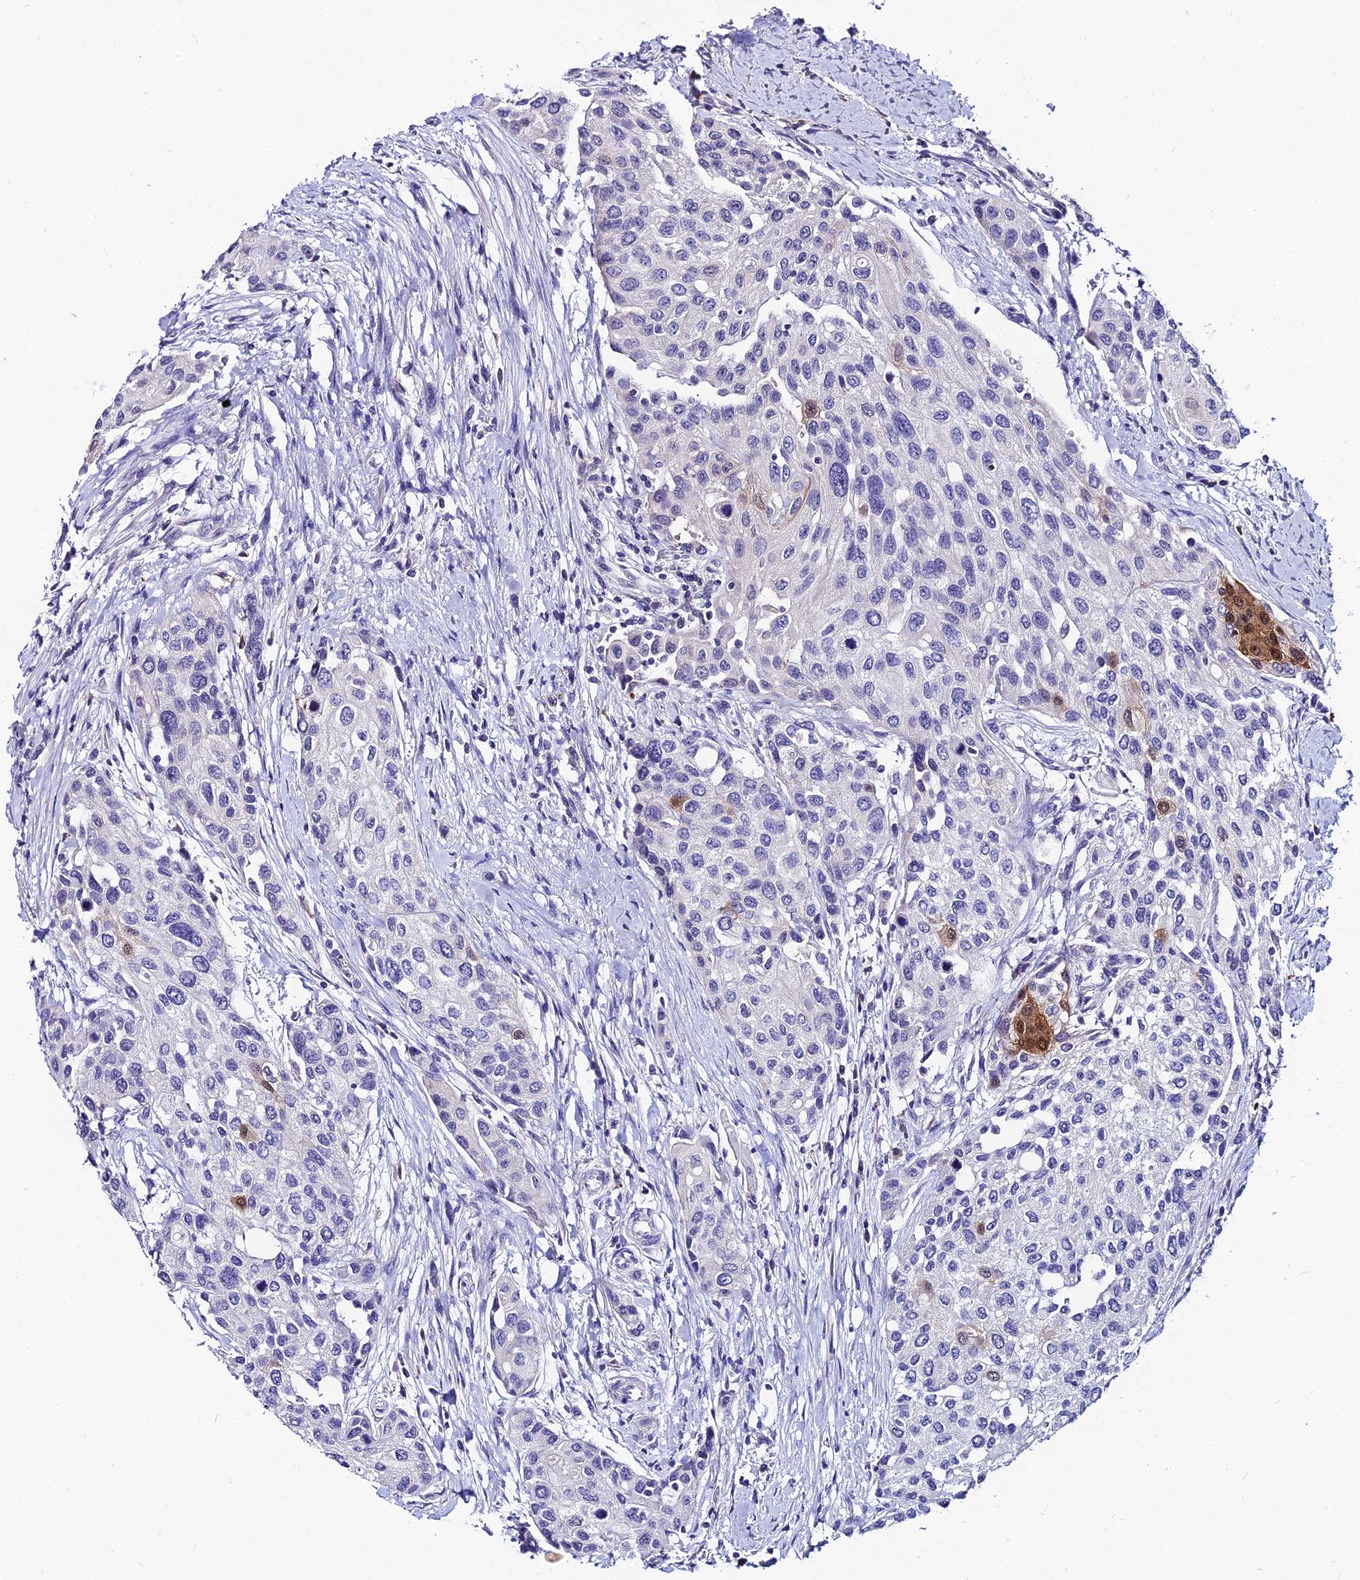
{"staining": {"intensity": "strong", "quantity": "<25%", "location": "cytoplasmic/membranous,nuclear"}, "tissue": "urothelial cancer", "cell_type": "Tumor cells", "image_type": "cancer", "snomed": [{"axis": "morphology", "description": "Normal tissue, NOS"}, {"axis": "morphology", "description": "Urothelial carcinoma, High grade"}, {"axis": "topography", "description": "Vascular tissue"}, {"axis": "topography", "description": "Urinary bladder"}], "caption": "Immunohistochemistry micrograph of high-grade urothelial carcinoma stained for a protein (brown), which displays medium levels of strong cytoplasmic/membranous and nuclear staining in about <25% of tumor cells.", "gene": "LGALS7", "patient": {"sex": "female", "age": 56}}